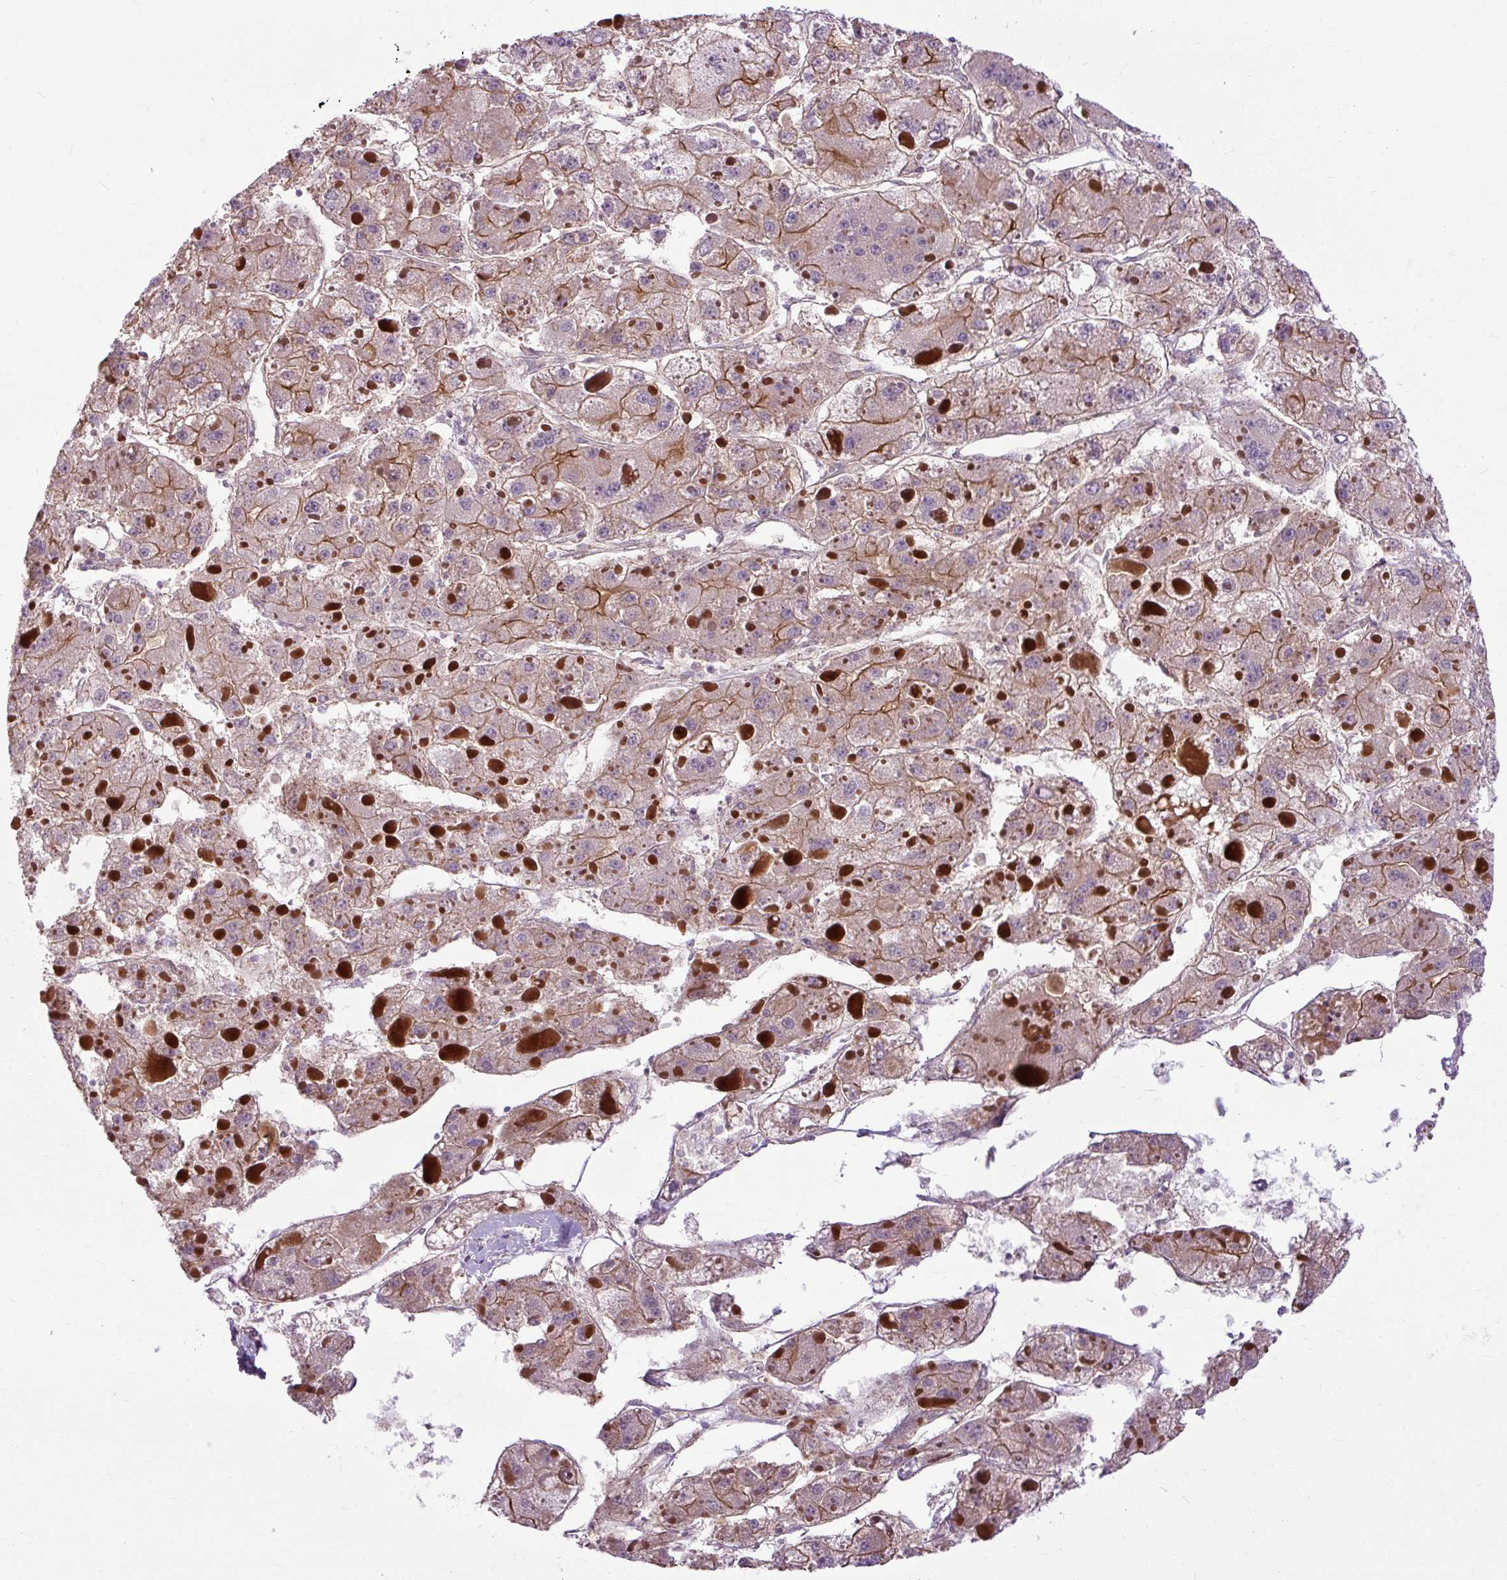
{"staining": {"intensity": "moderate", "quantity": "25%-75%", "location": "cytoplasmic/membranous"}, "tissue": "liver cancer", "cell_type": "Tumor cells", "image_type": "cancer", "snomed": [{"axis": "morphology", "description": "Carcinoma, Hepatocellular, NOS"}, {"axis": "topography", "description": "Liver"}], "caption": "This is a histology image of immunohistochemistry (IHC) staining of liver cancer, which shows moderate staining in the cytoplasmic/membranous of tumor cells.", "gene": "CCDC93", "patient": {"sex": "female", "age": 73}}